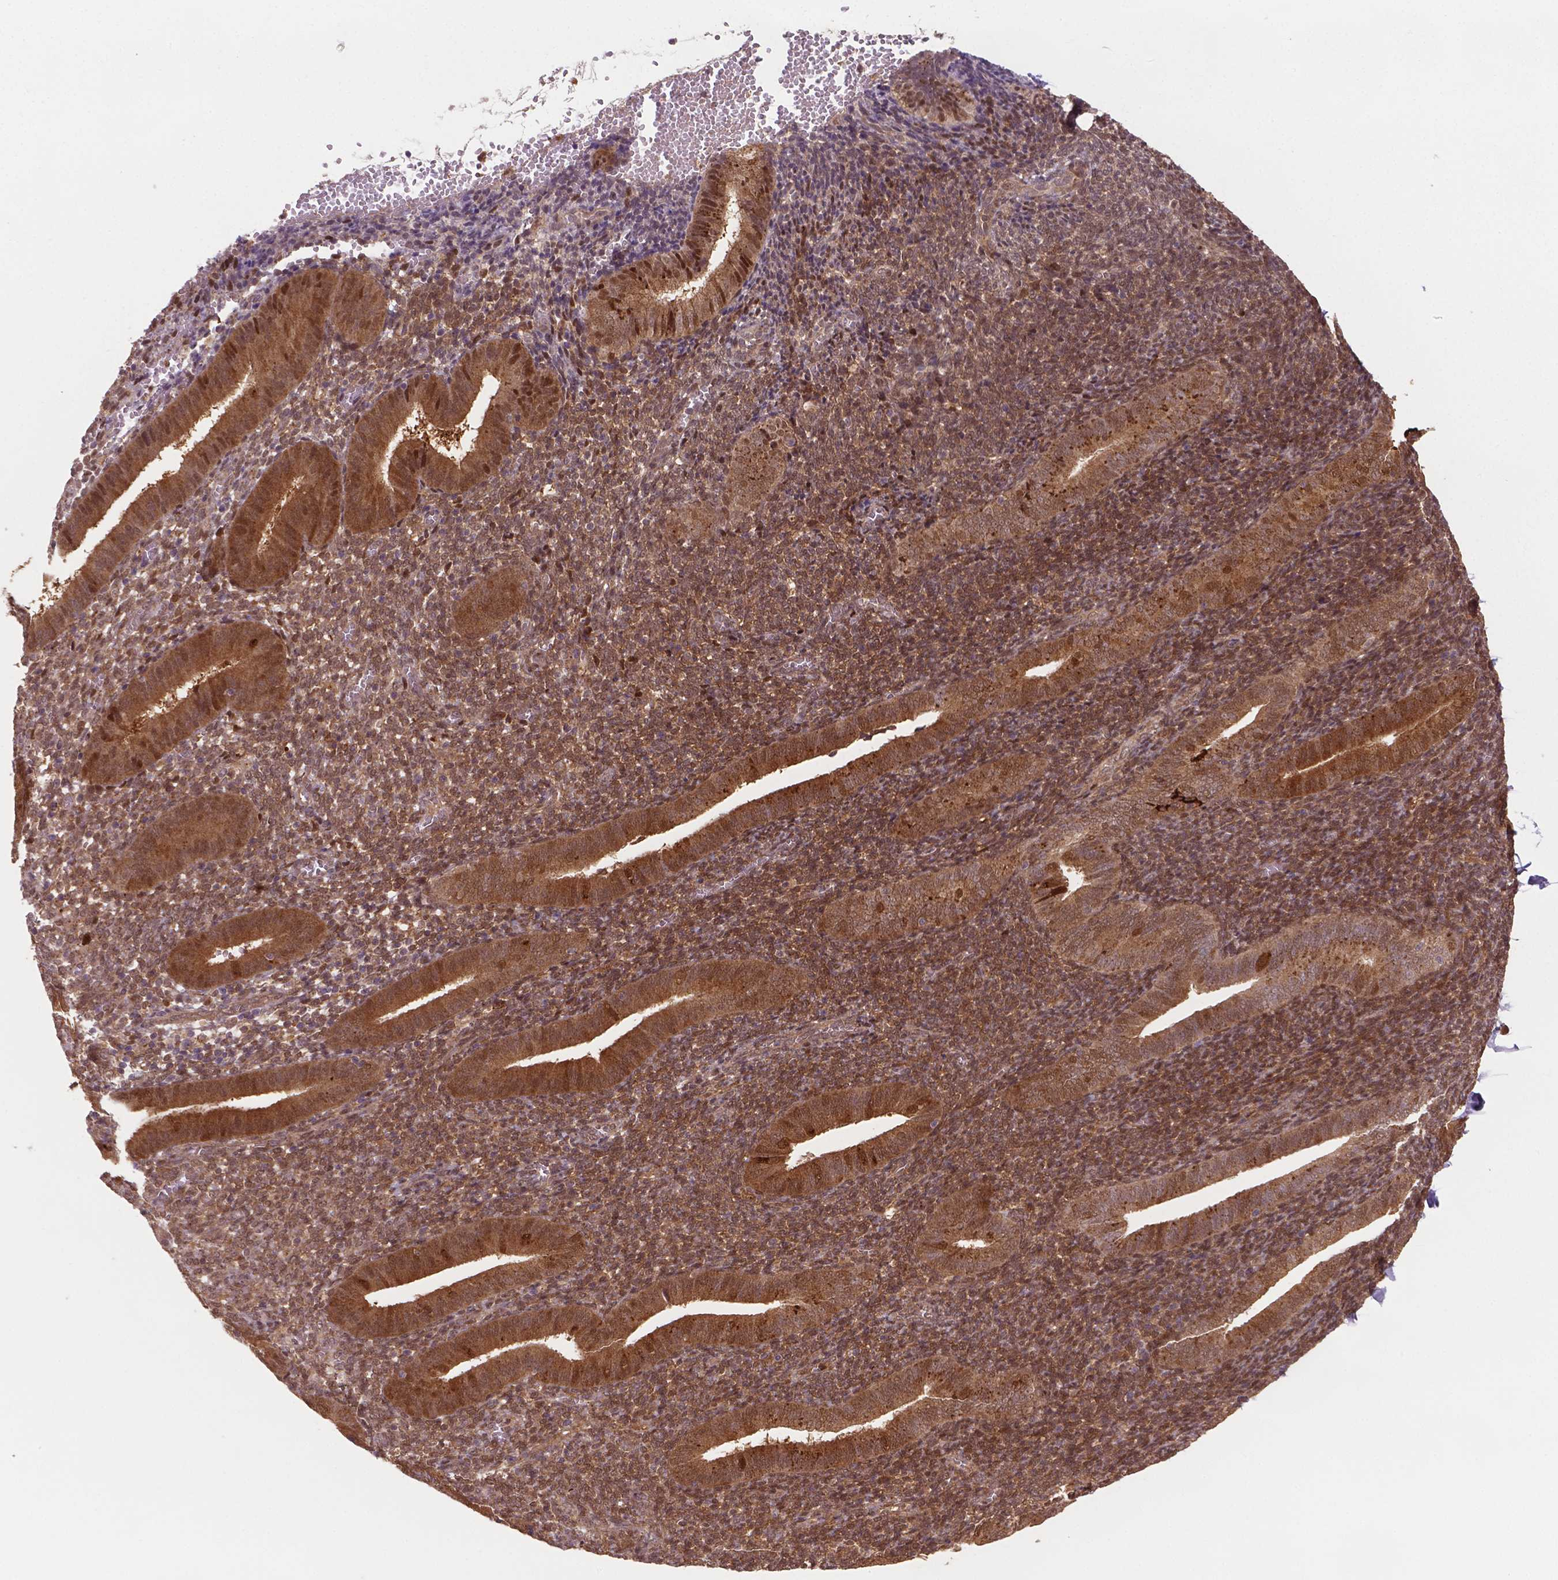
{"staining": {"intensity": "weak", "quantity": "25%-75%", "location": "cytoplasmic/membranous,nuclear"}, "tissue": "endometrium", "cell_type": "Cells in endometrial stroma", "image_type": "normal", "snomed": [{"axis": "morphology", "description": "Normal tissue, NOS"}, {"axis": "topography", "description": "Endometrium"}], "caption": "The photomicrograph exhibits immunohistochemical staining of unremarkable endometrium. There is weak cytoplasmic/membranous,nuclear expression is seen in about 25%-75% of cells in endometrial stroma.", "gene": "PLIN3", "patient": {"sex": "female", "age": 25}}